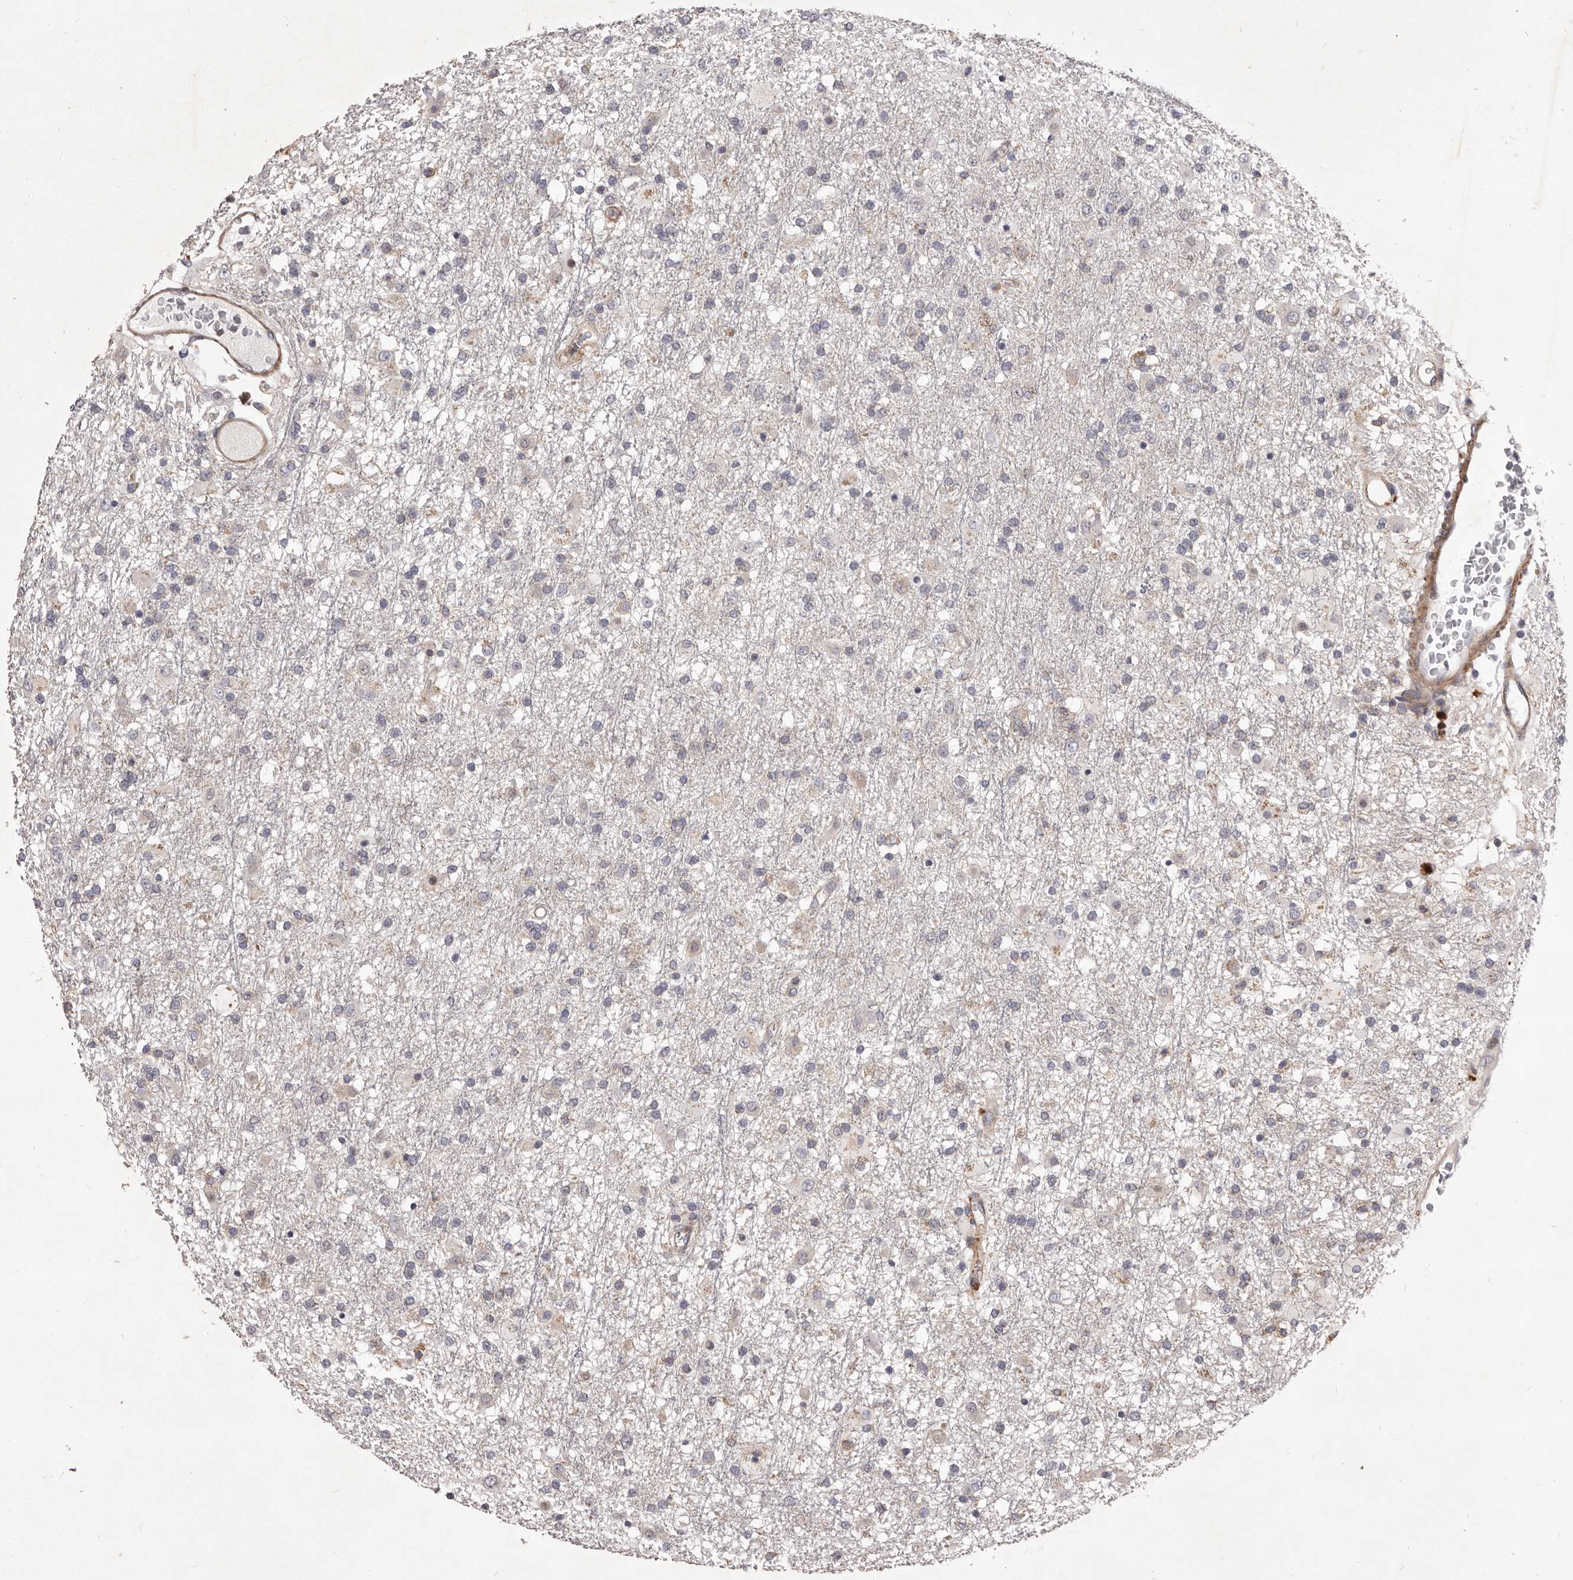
{"staining": {"intensity": "negative", "quantity": "none", "location": "none"}, "tissue": "glioma", "cell_type": "Tumor cells", "image_type": "cancer", "snomed": [{"axis": "morphology", "description": "Glioma, malignant, Low grade"}, {"axis": "topography", "description": "Brain"}], "caption": "Glioma stained for a protein using IHC reveals no positivity tumor cells.", "gene": "ALPK1", "patient": {"sex": "male", "age": 65}}